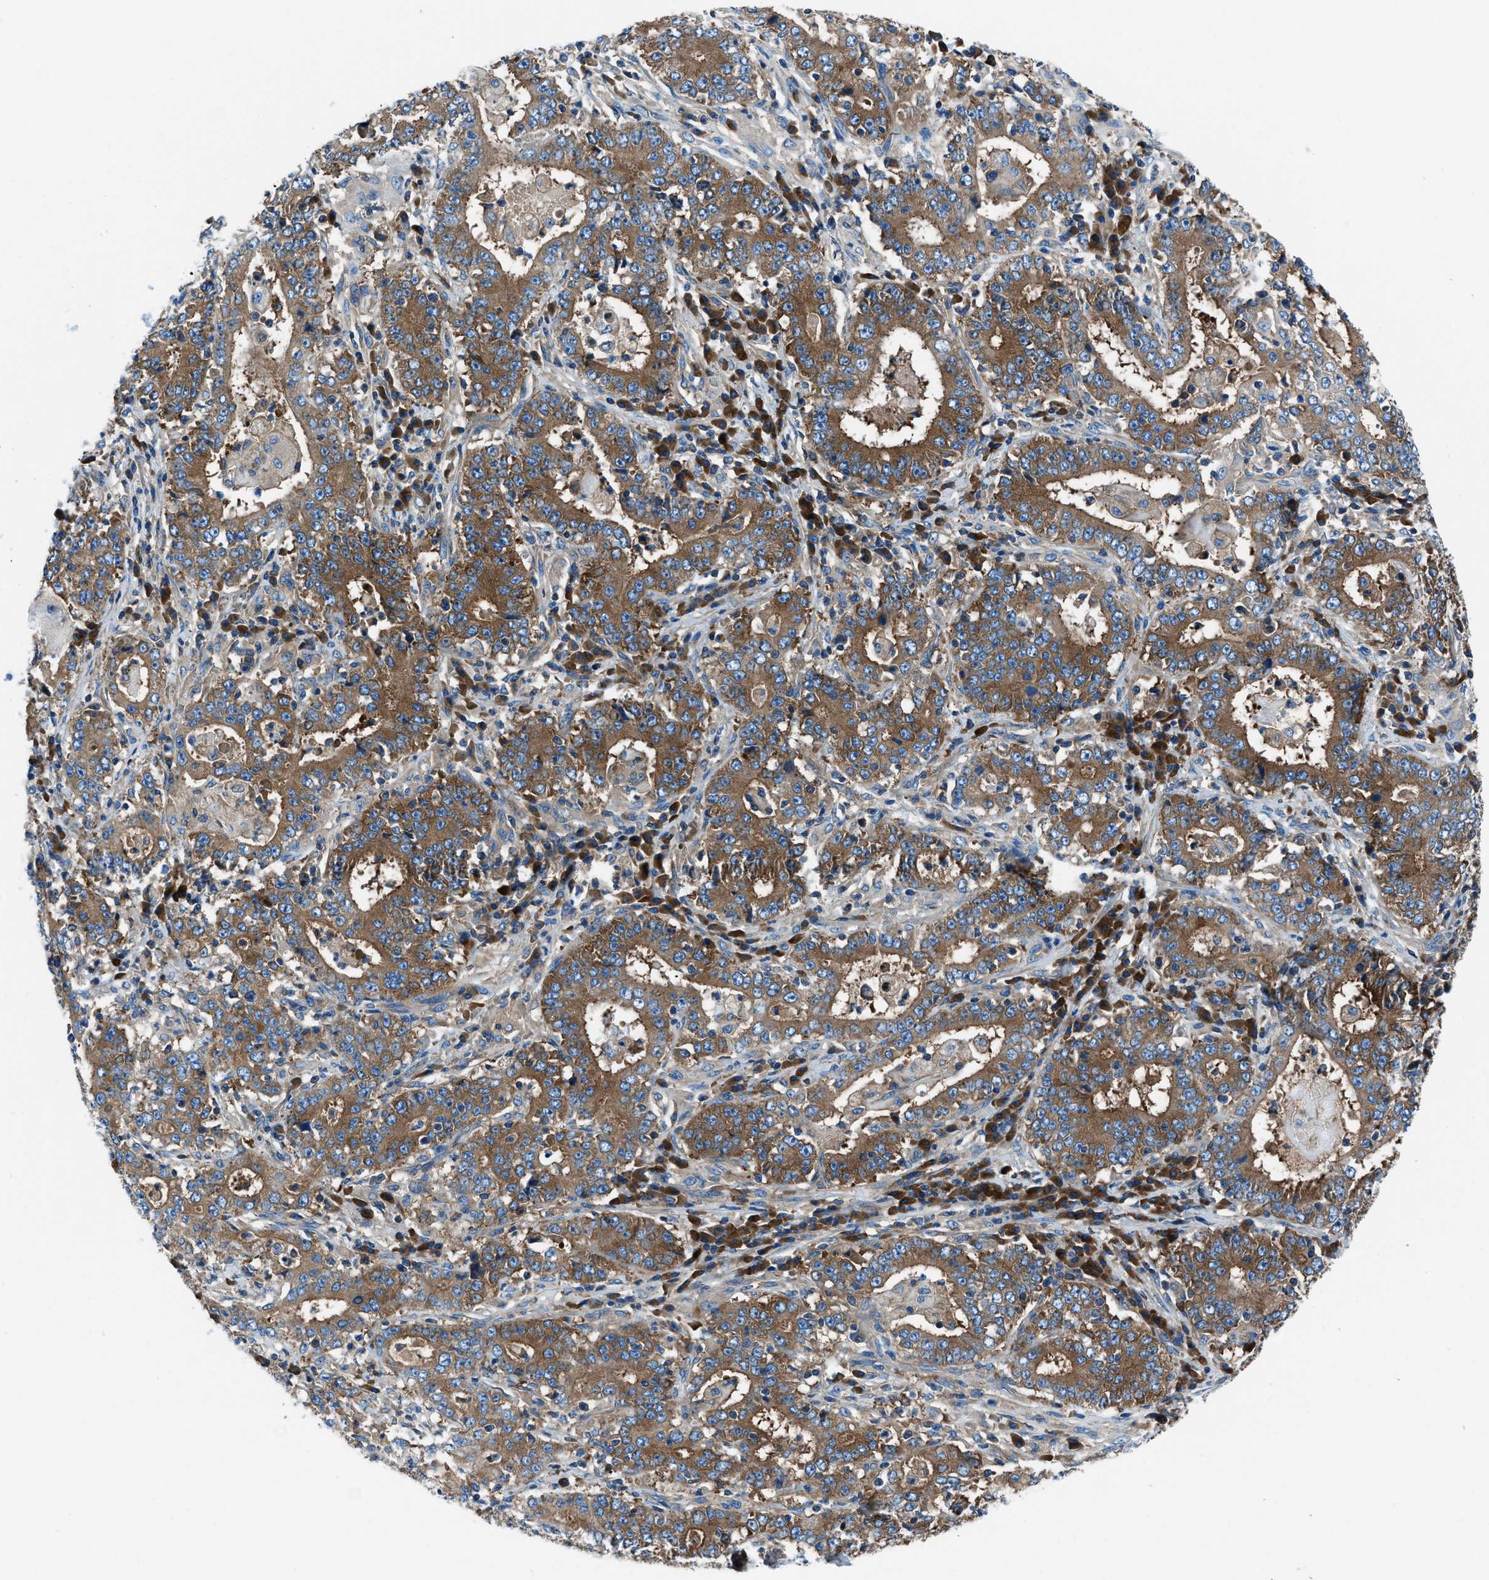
{"staining": {"intensity": "strong", "quantity": ">75%", "location": "cytoplasmic/membranous"}, "tissue": "stomach cancer", "cell_type": "Tumor cells", "image_type": "cancer", "snomed": [{"axis": "morphology", "description": "Normal tissue, NOS"}, {"axis": "morphology", "description": "Adenocarcinoma, NOS"}, {"axis": "topography", "description": "Stomach, upper"}, {"axis": "topography", "description": "Stomach"}], "caption": "Adenocarcinoma (stomach) tissue shows strong cytoplasmic/membranous positivity in about >75% of tumor cells, visualized by immunohistochemistry.", "gene": "SARS1", "patient": {"sex": "male", "age": 59}}